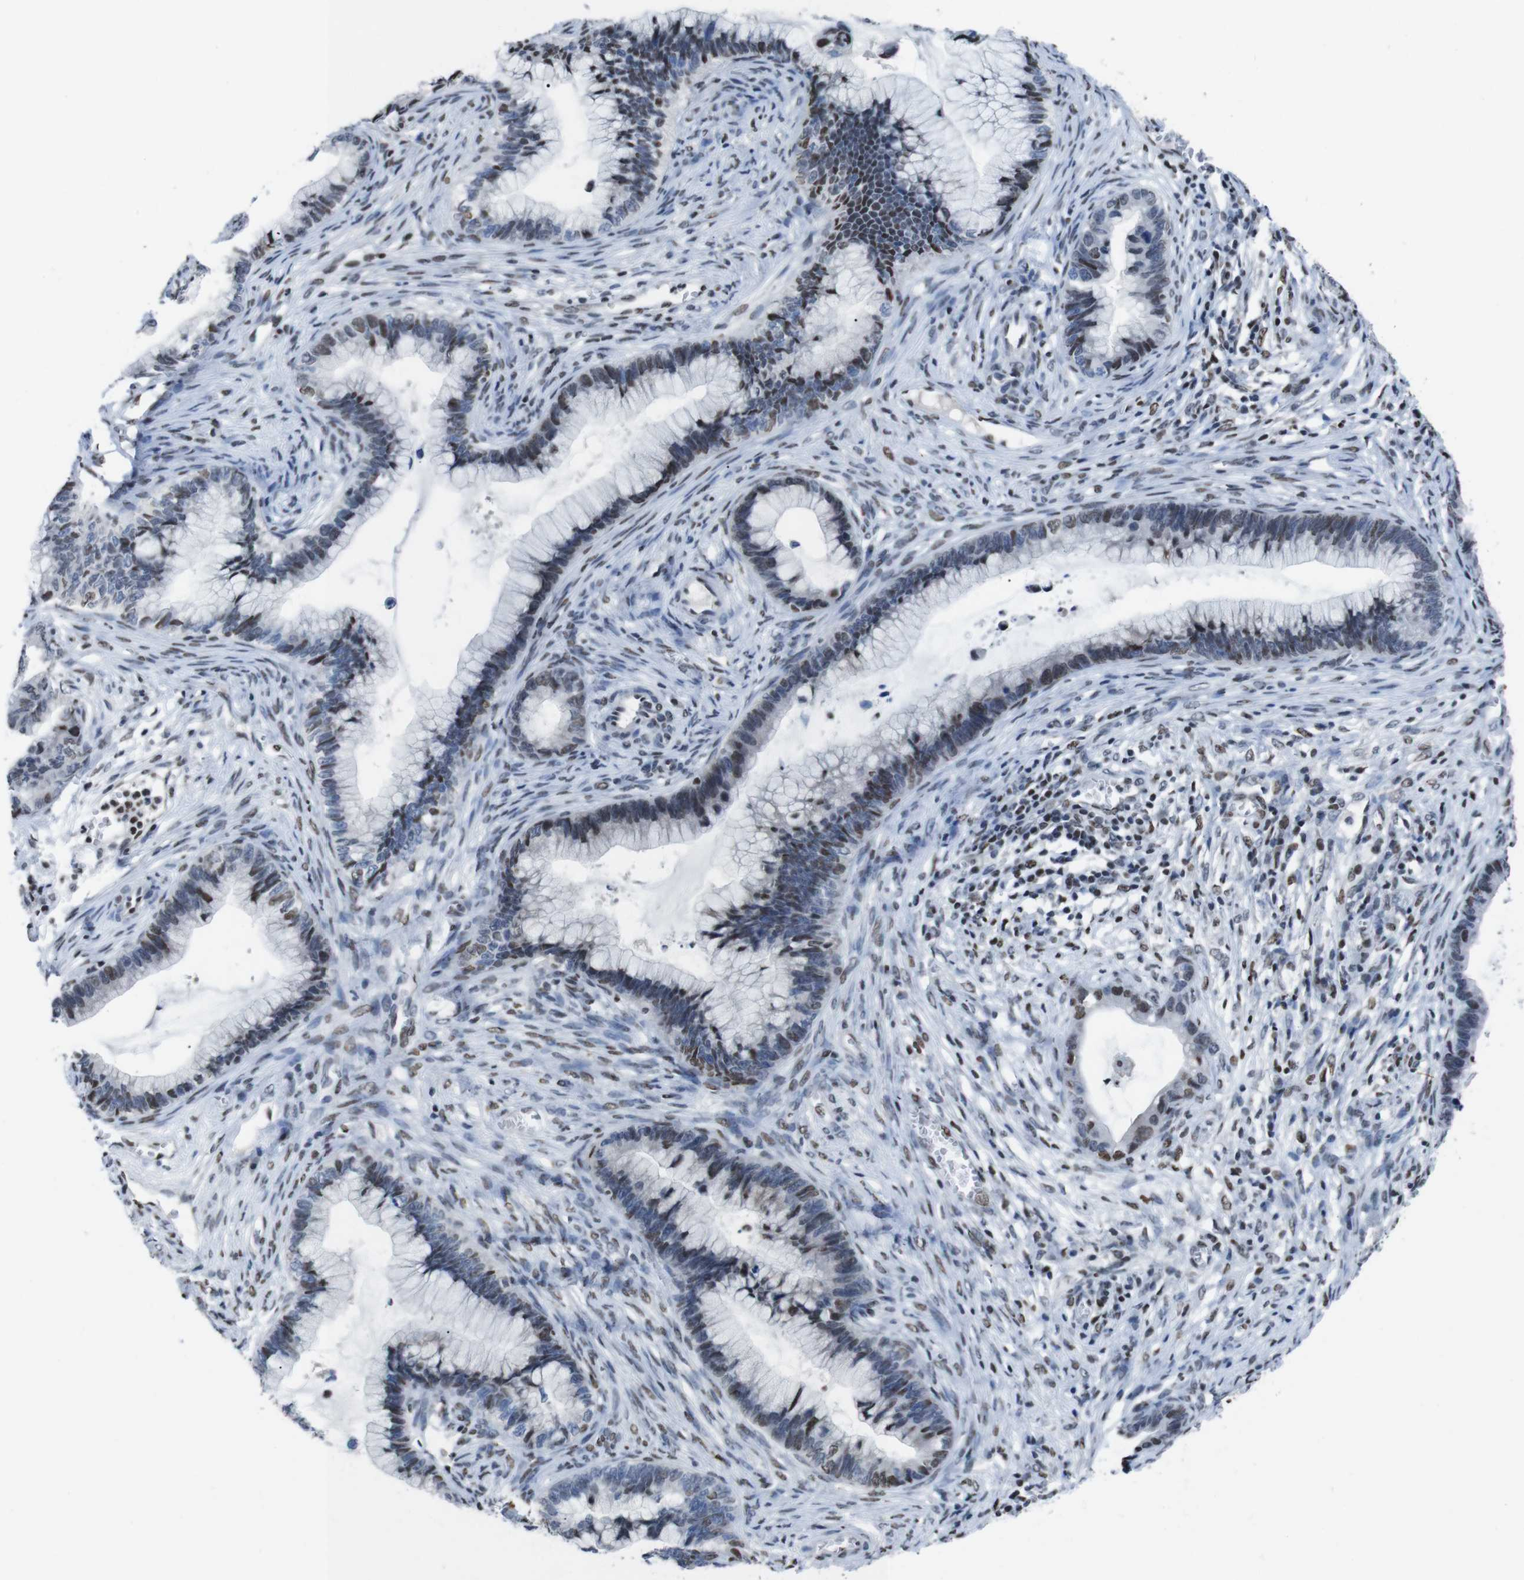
{"staining": {"intensity": "moderate", "quantity": "25%-75%", "location": "nuclear"}, "tissue": "cervical cancer", "cell_type": "Tumor cells", "image_type": "cancer", "snomed": [{"axis": "morphology", "description": "Adenocarcinoma, NOS"}, {"axis": "topography", "description": "Cervix"}], "caption": "A brown stain highlights moderate nuclear staining of a protein in cervical cancer (adenocarcinoma) tumor cells.", "gene": "PIP4P2", "patient": {"sex": "female", "age": 44}}